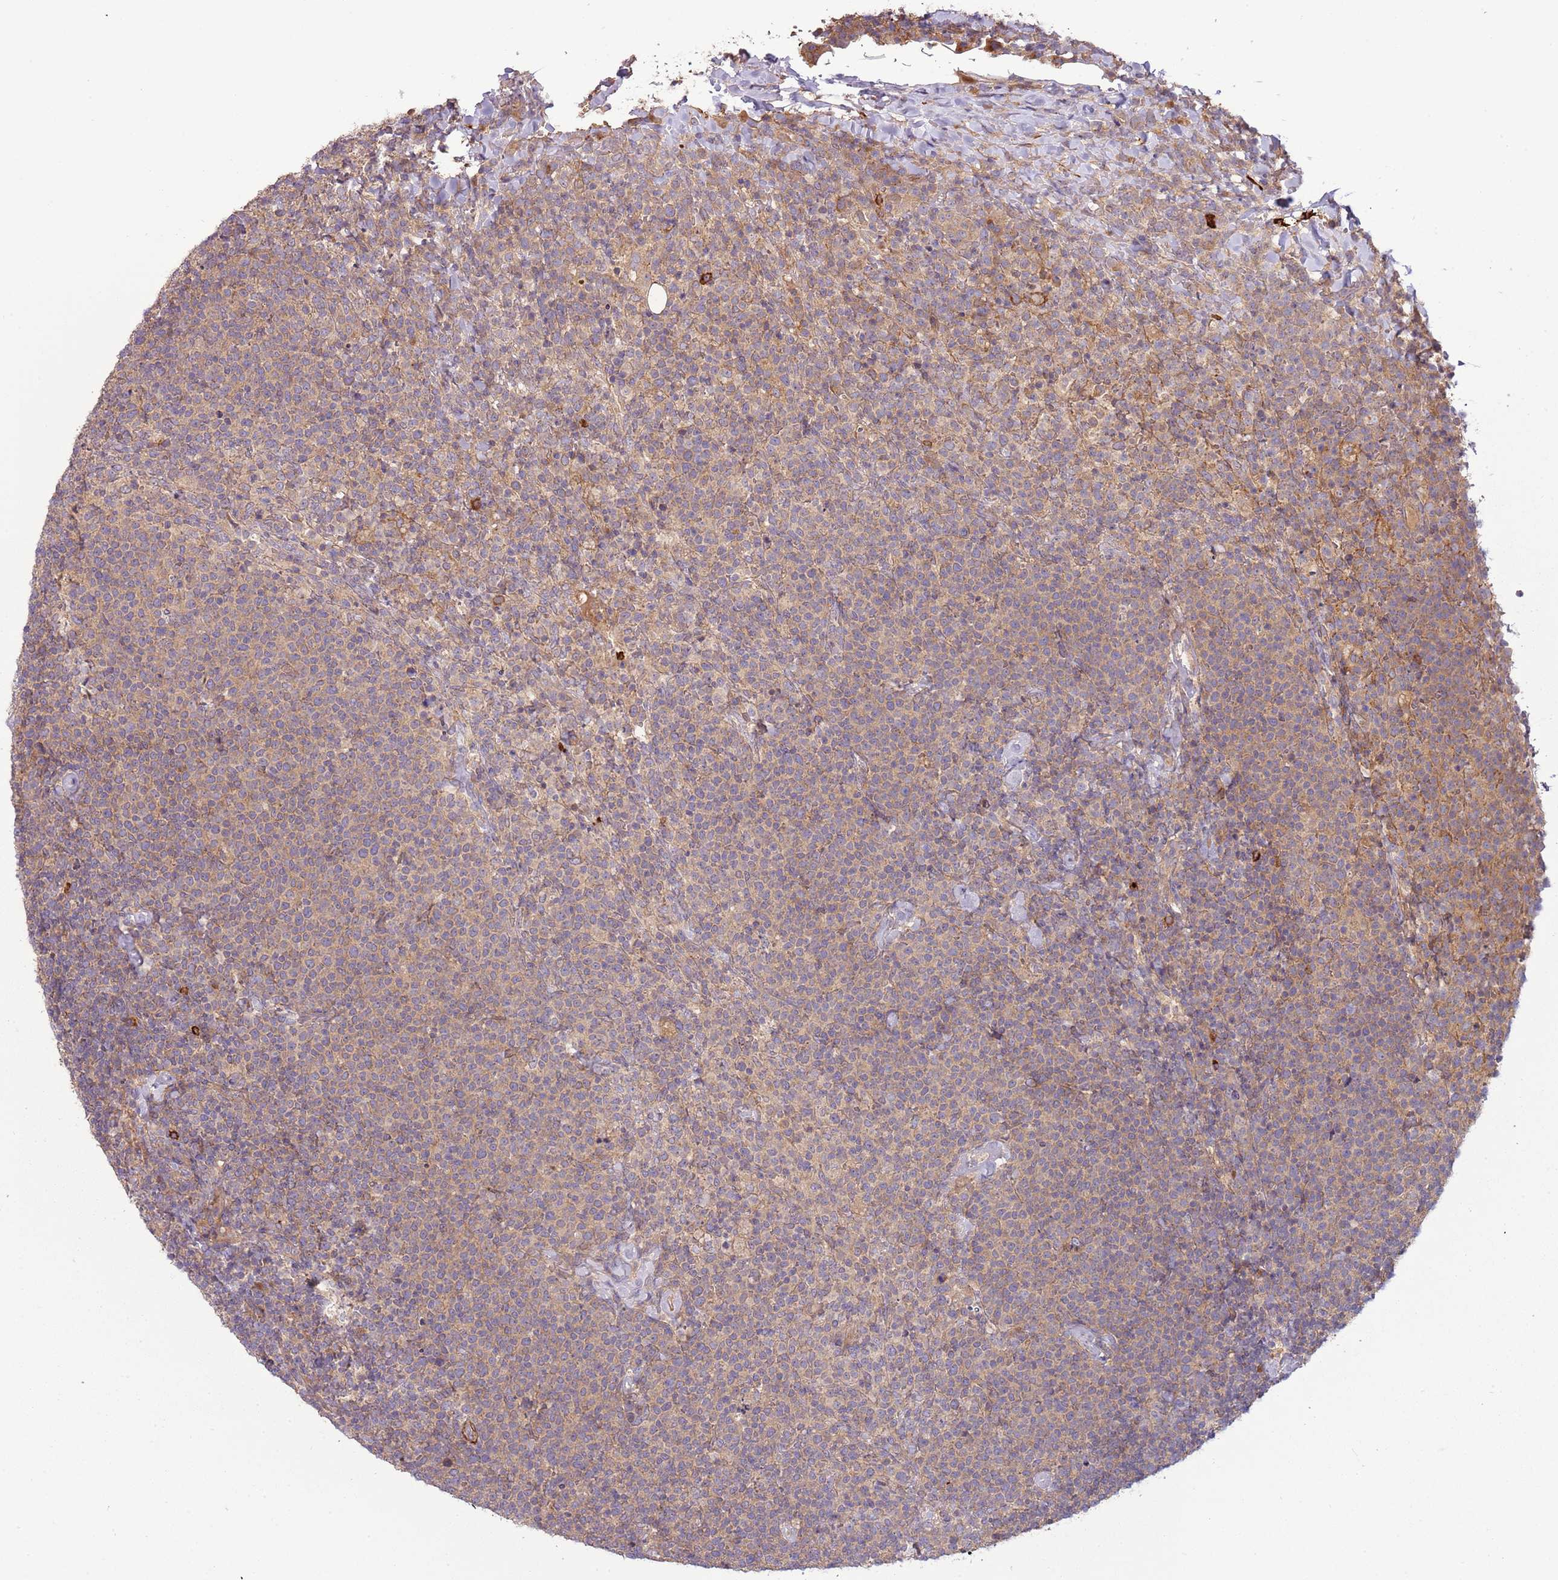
{"staining": {"intensity": "negative", "quantity": "none", "location": "none"}, "tissue": "lymphoma", "cell_type": "Tumor cells", "image_type": "cancer", "snomed": [{"axis": "morphology", "description": "Malignant lymphoma, non-Hodgkin's type, High grade"}, {"axis": "topography", "description": "Lymph node"}], "caption": "Immunohistochemical staining of human high-grade malignant lymphoma, non-Hodgkin's type displays no significant staining in tumor cells. (DAB immunohistochemistry (IHC) with hematoxylin counter stain).", "gene": "RNF128", "patient": {"sex": "male", "age": 61}}